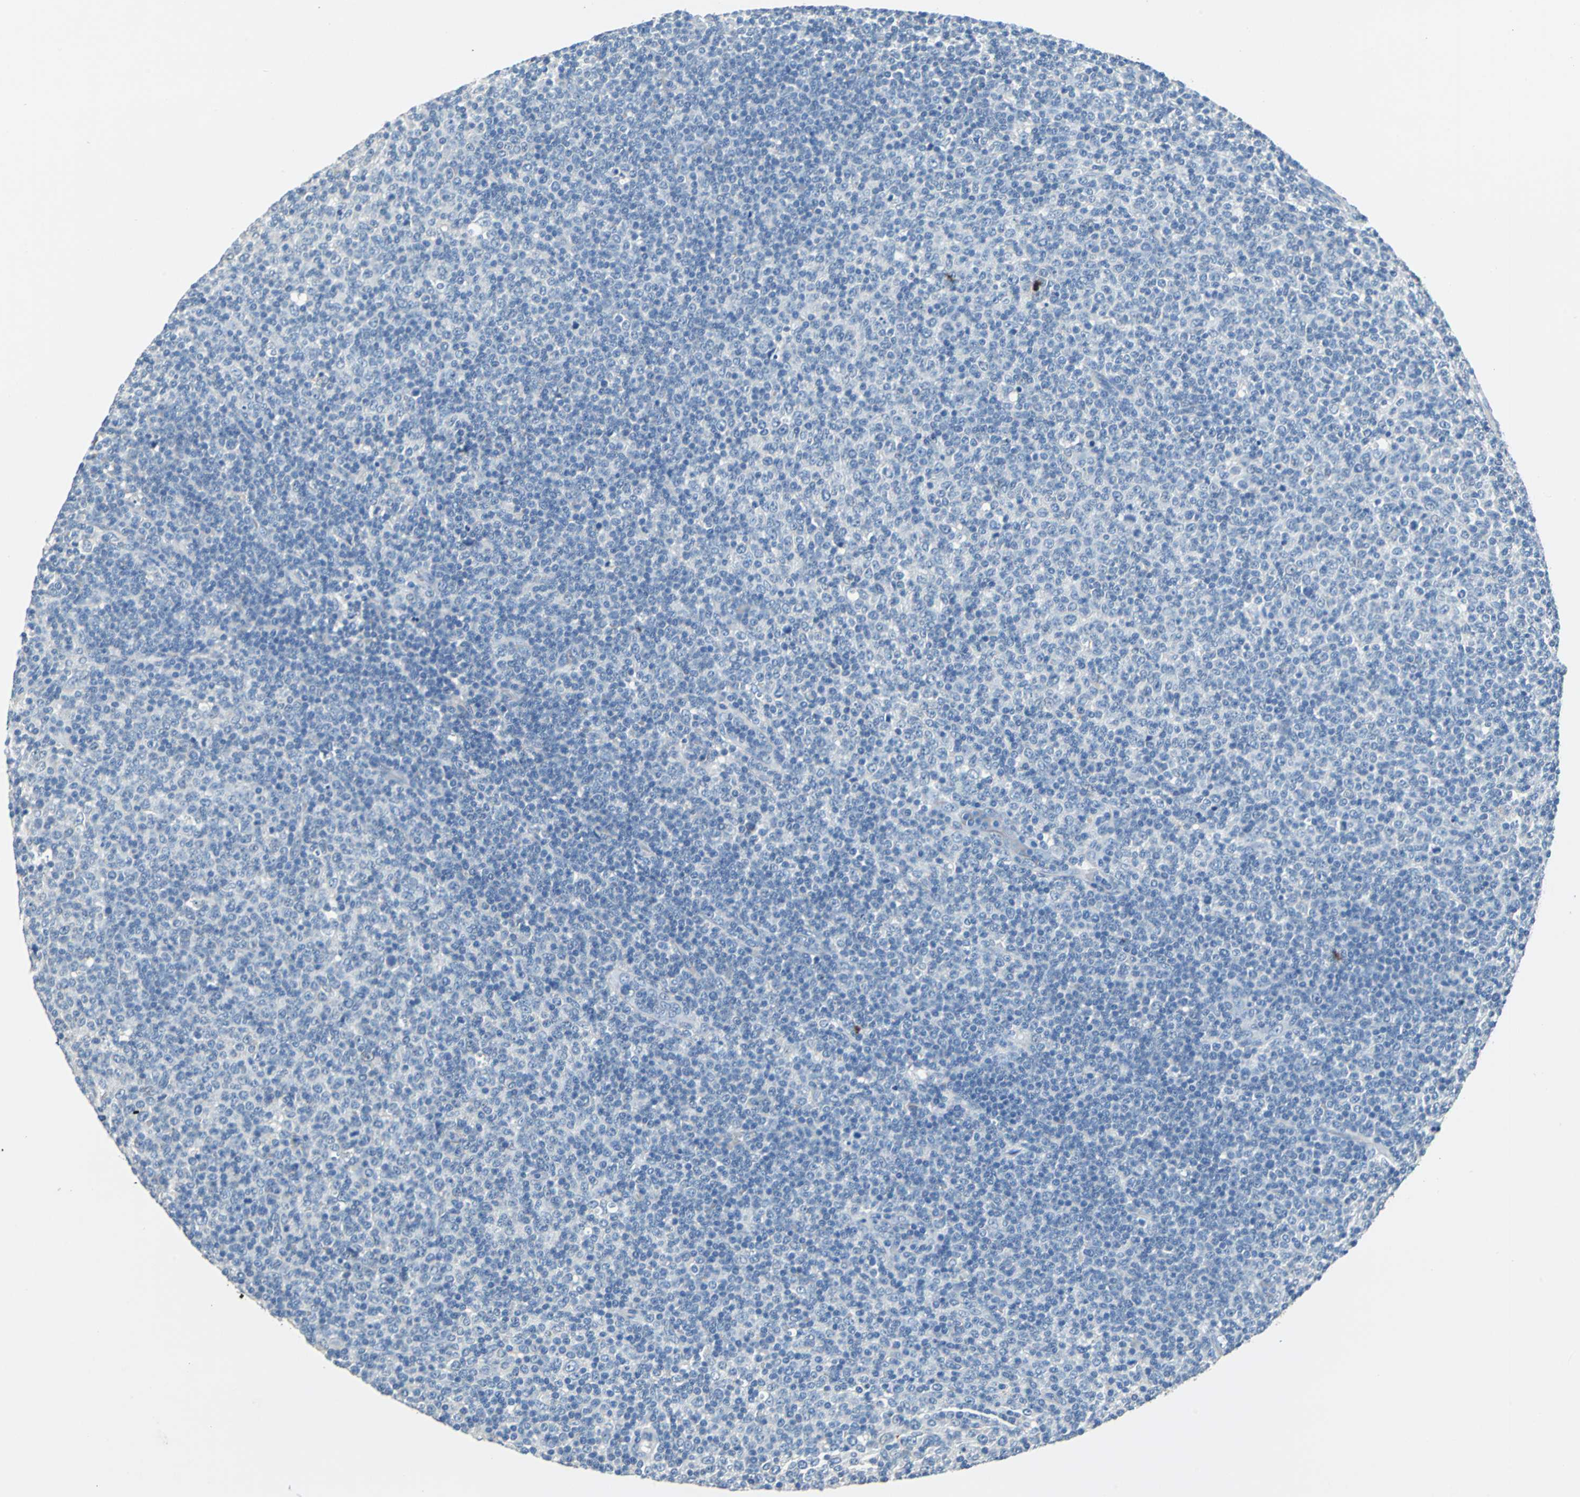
{"staining": {"intensity": "negative", "quantity": "none", "location": "none"}, "tissue": "lymphoma", "cell_type": "Tumor cells", "image_type": "cancer", "snomed": [{"axis": "morphology", "description": "Malignant lymphoma, non-Hodgkin's type, Low grade"}, {"axis": "topography", "description": "Lymph node"}], "caption": "Immunohistochemistry (IHC) image of lymphoma stained for a protein (brown), which exhibits no positivity in tumor cells. (DAB (3,3'-diaminobenzidine) immunohistochemistry visualized using brightfield microscopy, high magnification).", "gene": "TEX264", "patient": {"sex": "male", "age": 70}}